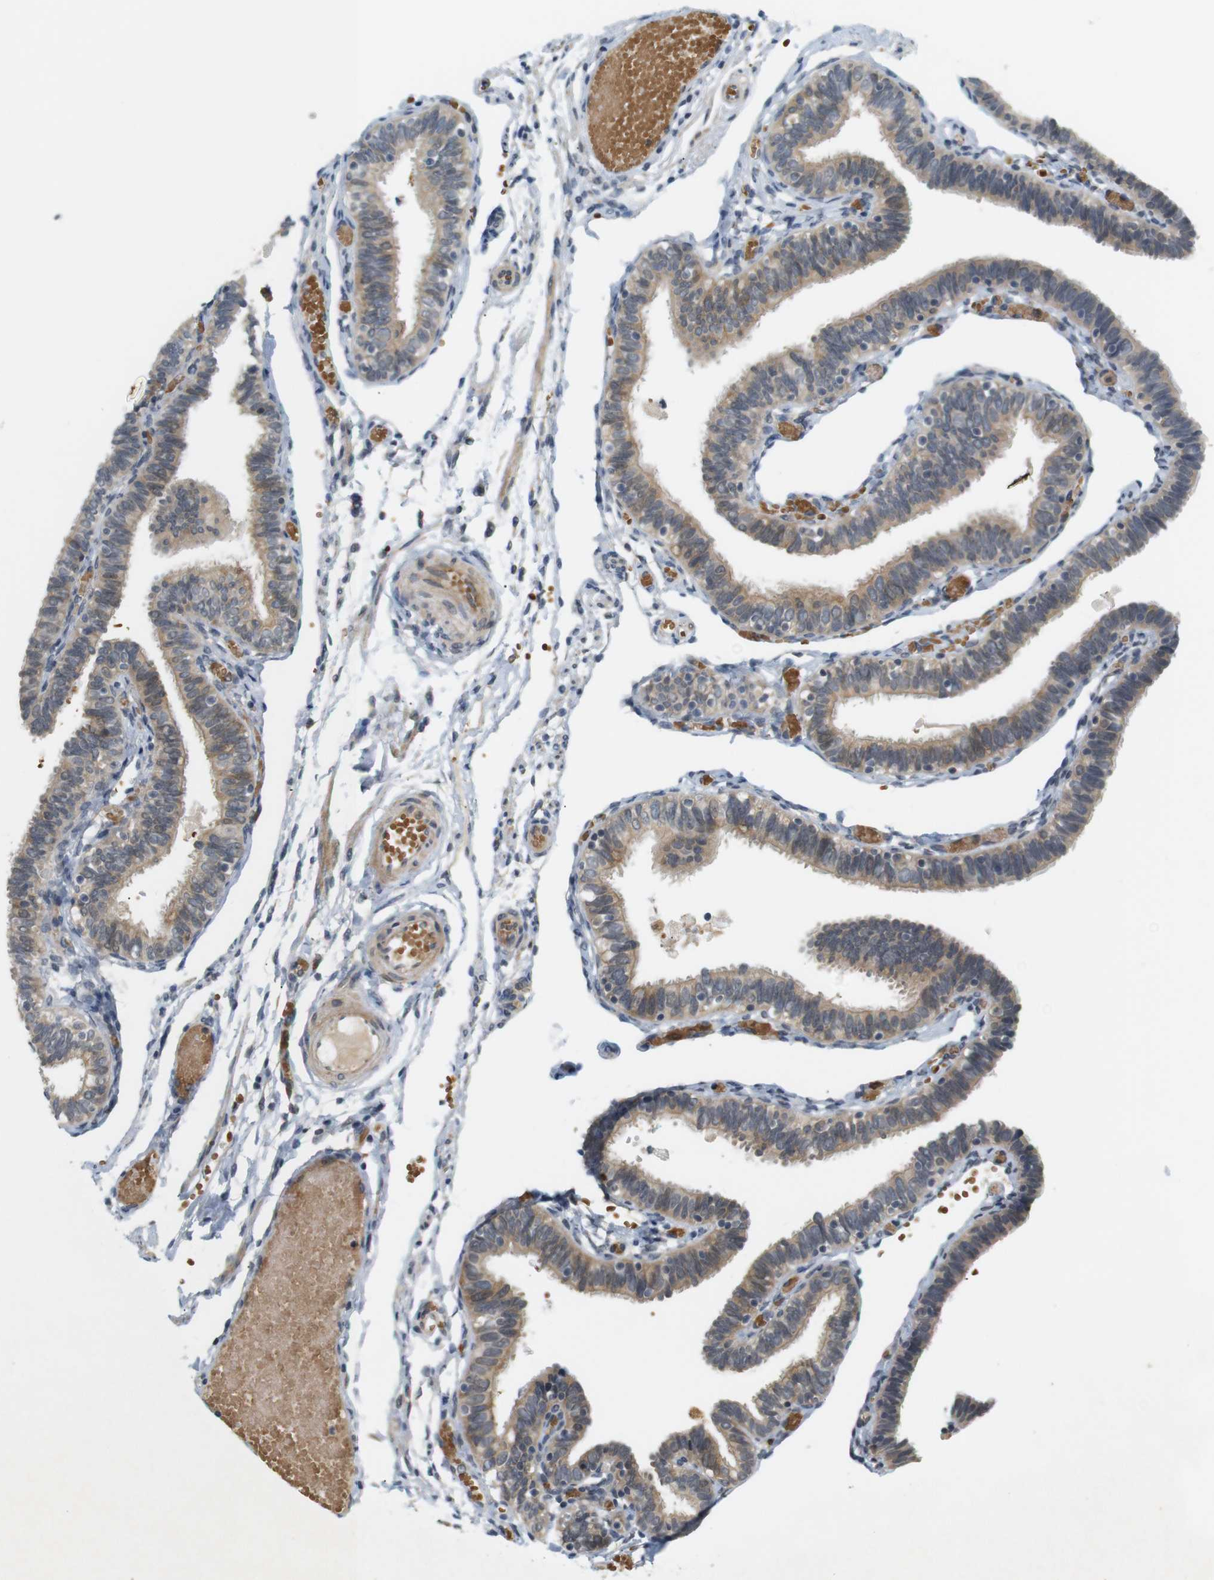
{"staining": {"intensity": "moderate", "quantity": ">75%", "location": "cytoplasmic/membranous"}, "tissue": "fallopian tube", "cell_type": "Glandular cells", "image_type": "normal", "snomed": [{"axis": "morphology", "description": "Normal tissue, NOS"}, {"axis": "topography", "description": "Fallopian tube"}, {"axis": "topography", "description": "Ovary"}], "caption": "IHC staining of benign fallopian tube, which exhibits medium levels of moderate cytoplasmic/membranous positivity in approximately >75% of glandular cells indicating moderate cytoplasmic/membranous protein expression. The staining was performed using DAB (3,3'-diaminobenzidine) (brown) for protein detection and nuclei were counterstained in hematoxylin (blue).", "gene": "SOCS6", "patient": {"sex": "female", "age": 69}}